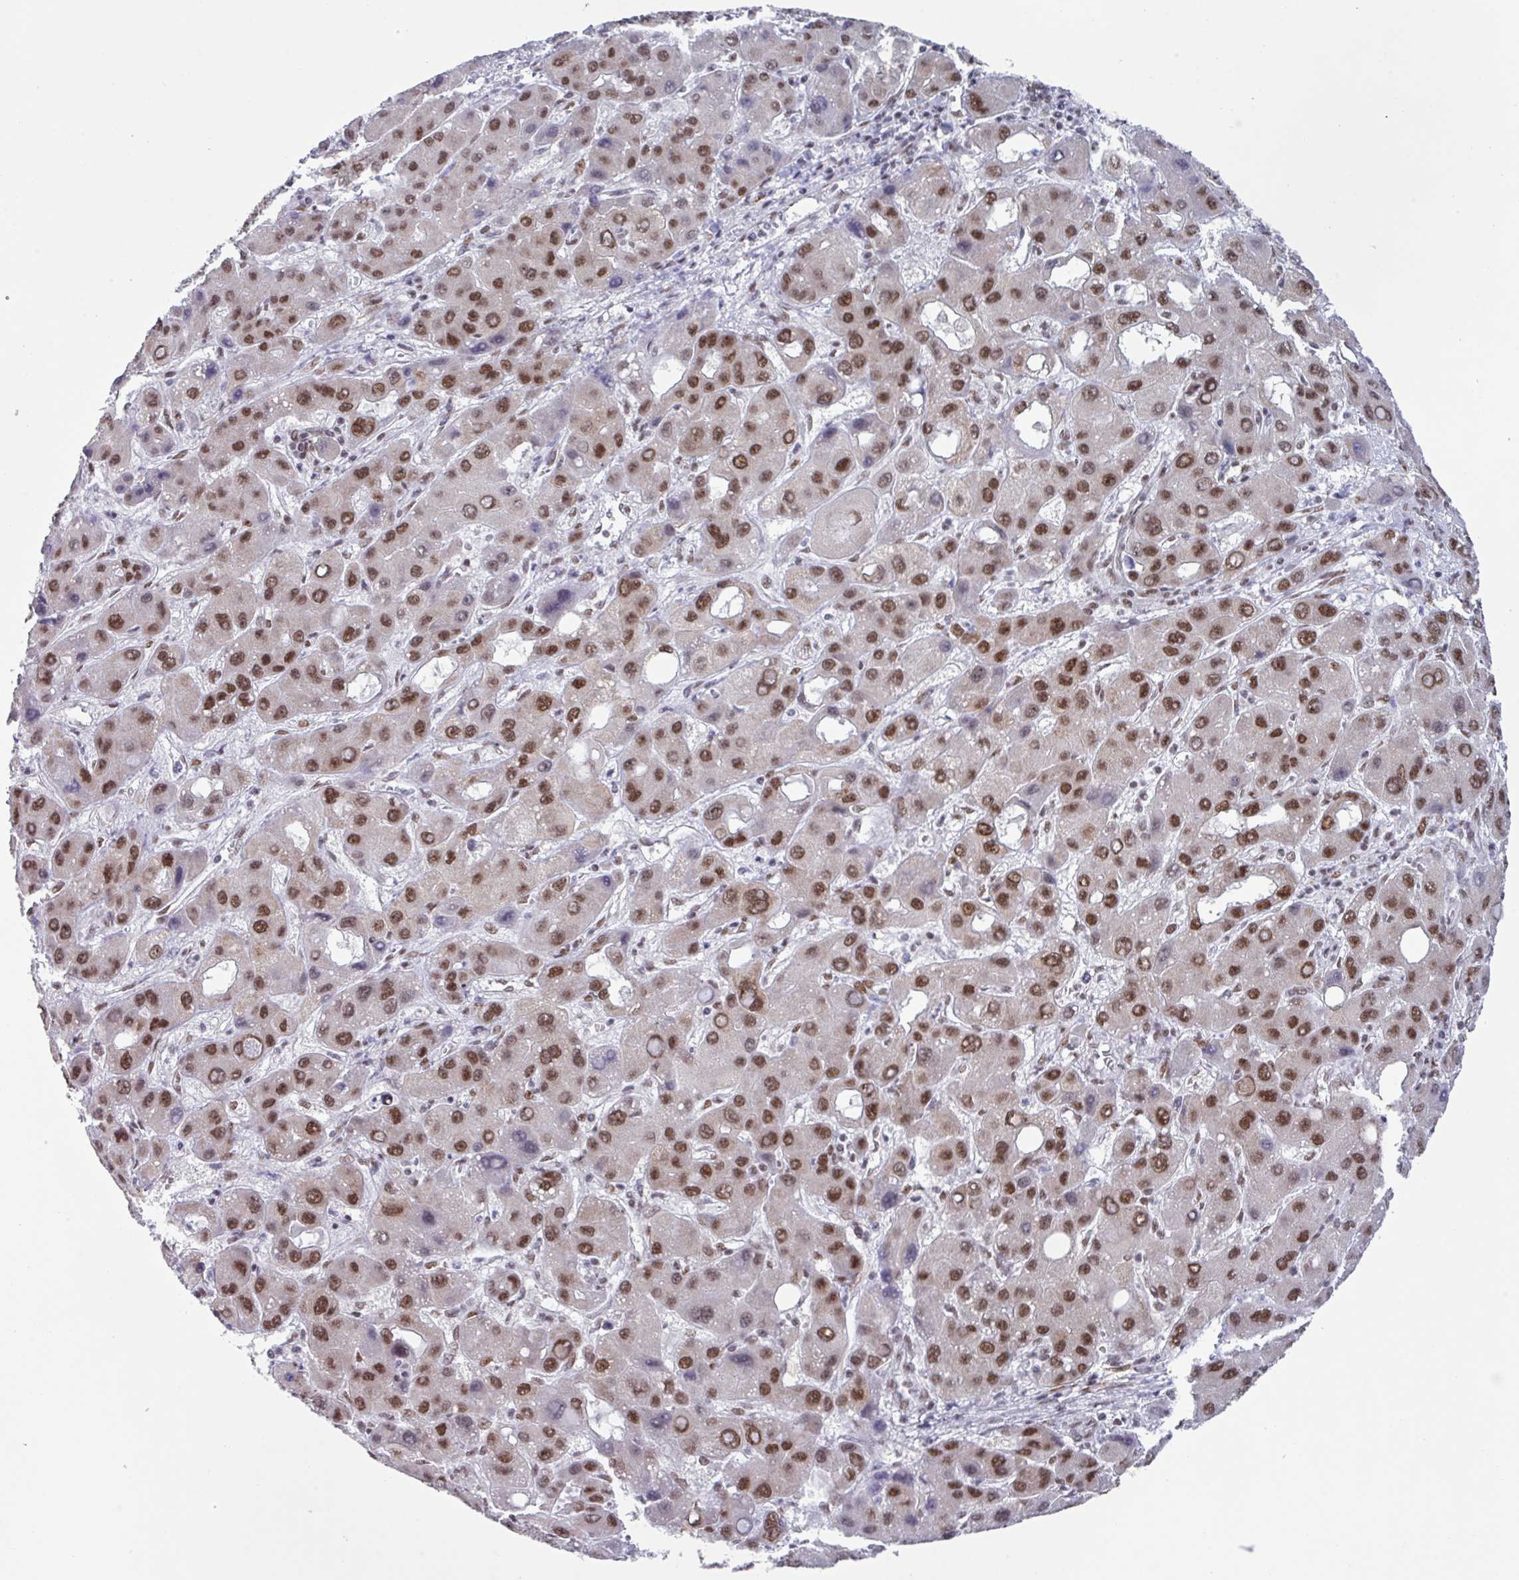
{"staining": {"intensity": "moderate", "quantity": ">75%", "location": "nuclear"}, "tissue": "liver cancer", "cell_type": "Tumor cells", "image_type": "cancer", "snomed": [{"axis": "morphology", "description": "Carcinoma, Hepatocellular, NOS"}, {"axis": "topography", "description": "Liver"}], "caption": "A high-resolution micrograph shows IHC staining of liver hepatocellular carcinoma, which demonstrates moderate nuclear positivity in approximately >75% of tumor cells.", "gene": "PUF60", "patient": {"sex": "male", "age": 55}}